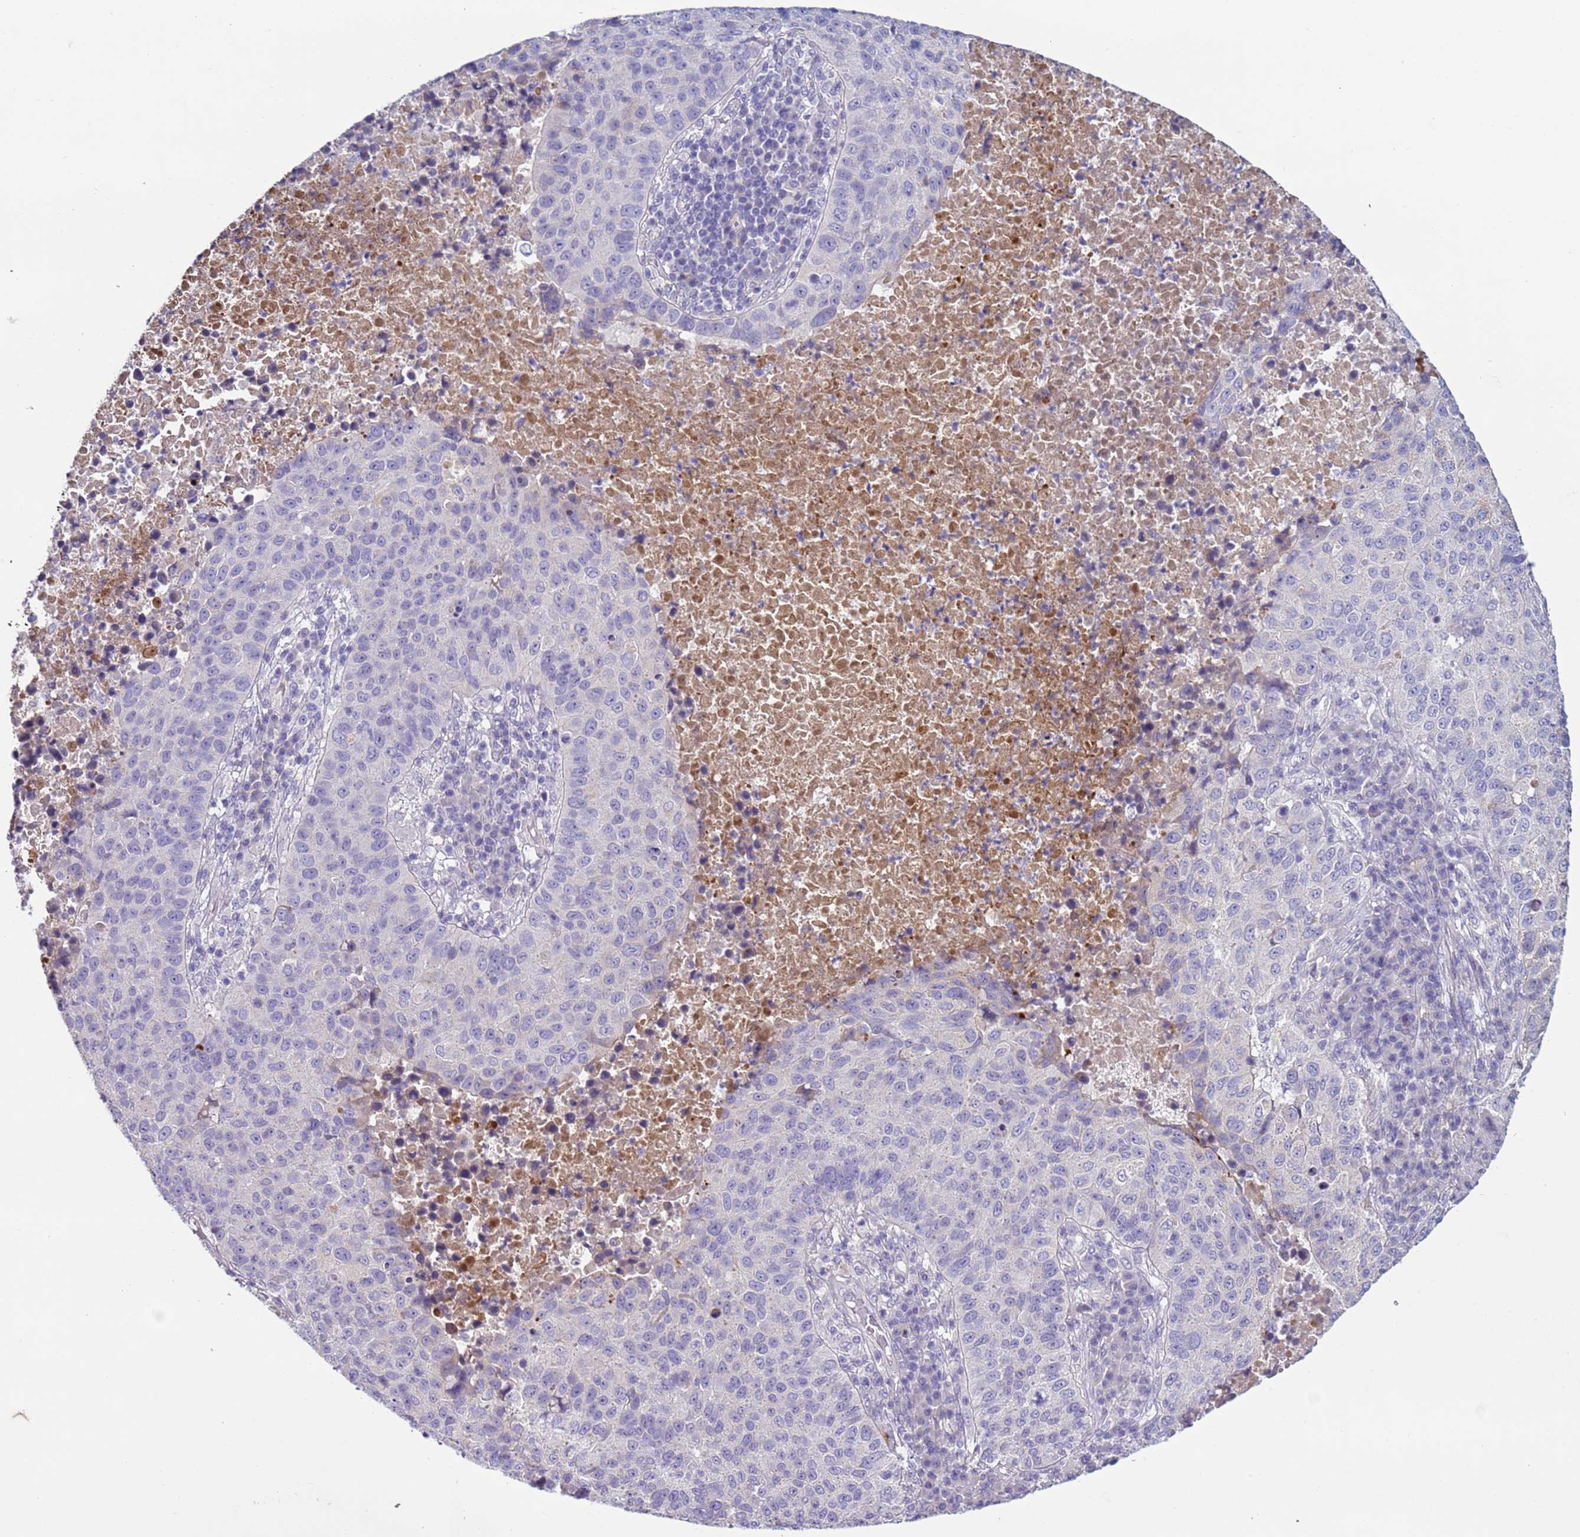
{"staining": {"intensity": "negative", "quantity": "none", "location": "none"}, "tissue": "lung cancer", "cell_type": "Tumor cells", "image_type": "cancer", "snomed": [{"axis": "morphology", "description": "Squamous cell carcinoma, NOS"}, {"axis": "topography", "description": "Lung"}], "caption": "Tumor cells show no significant expression in lung cancer (squamous cell carcinoma). Nuclei are stained in blue.", "gene": "TRIM51", "patient": {"sex": "male", "age": 73}}